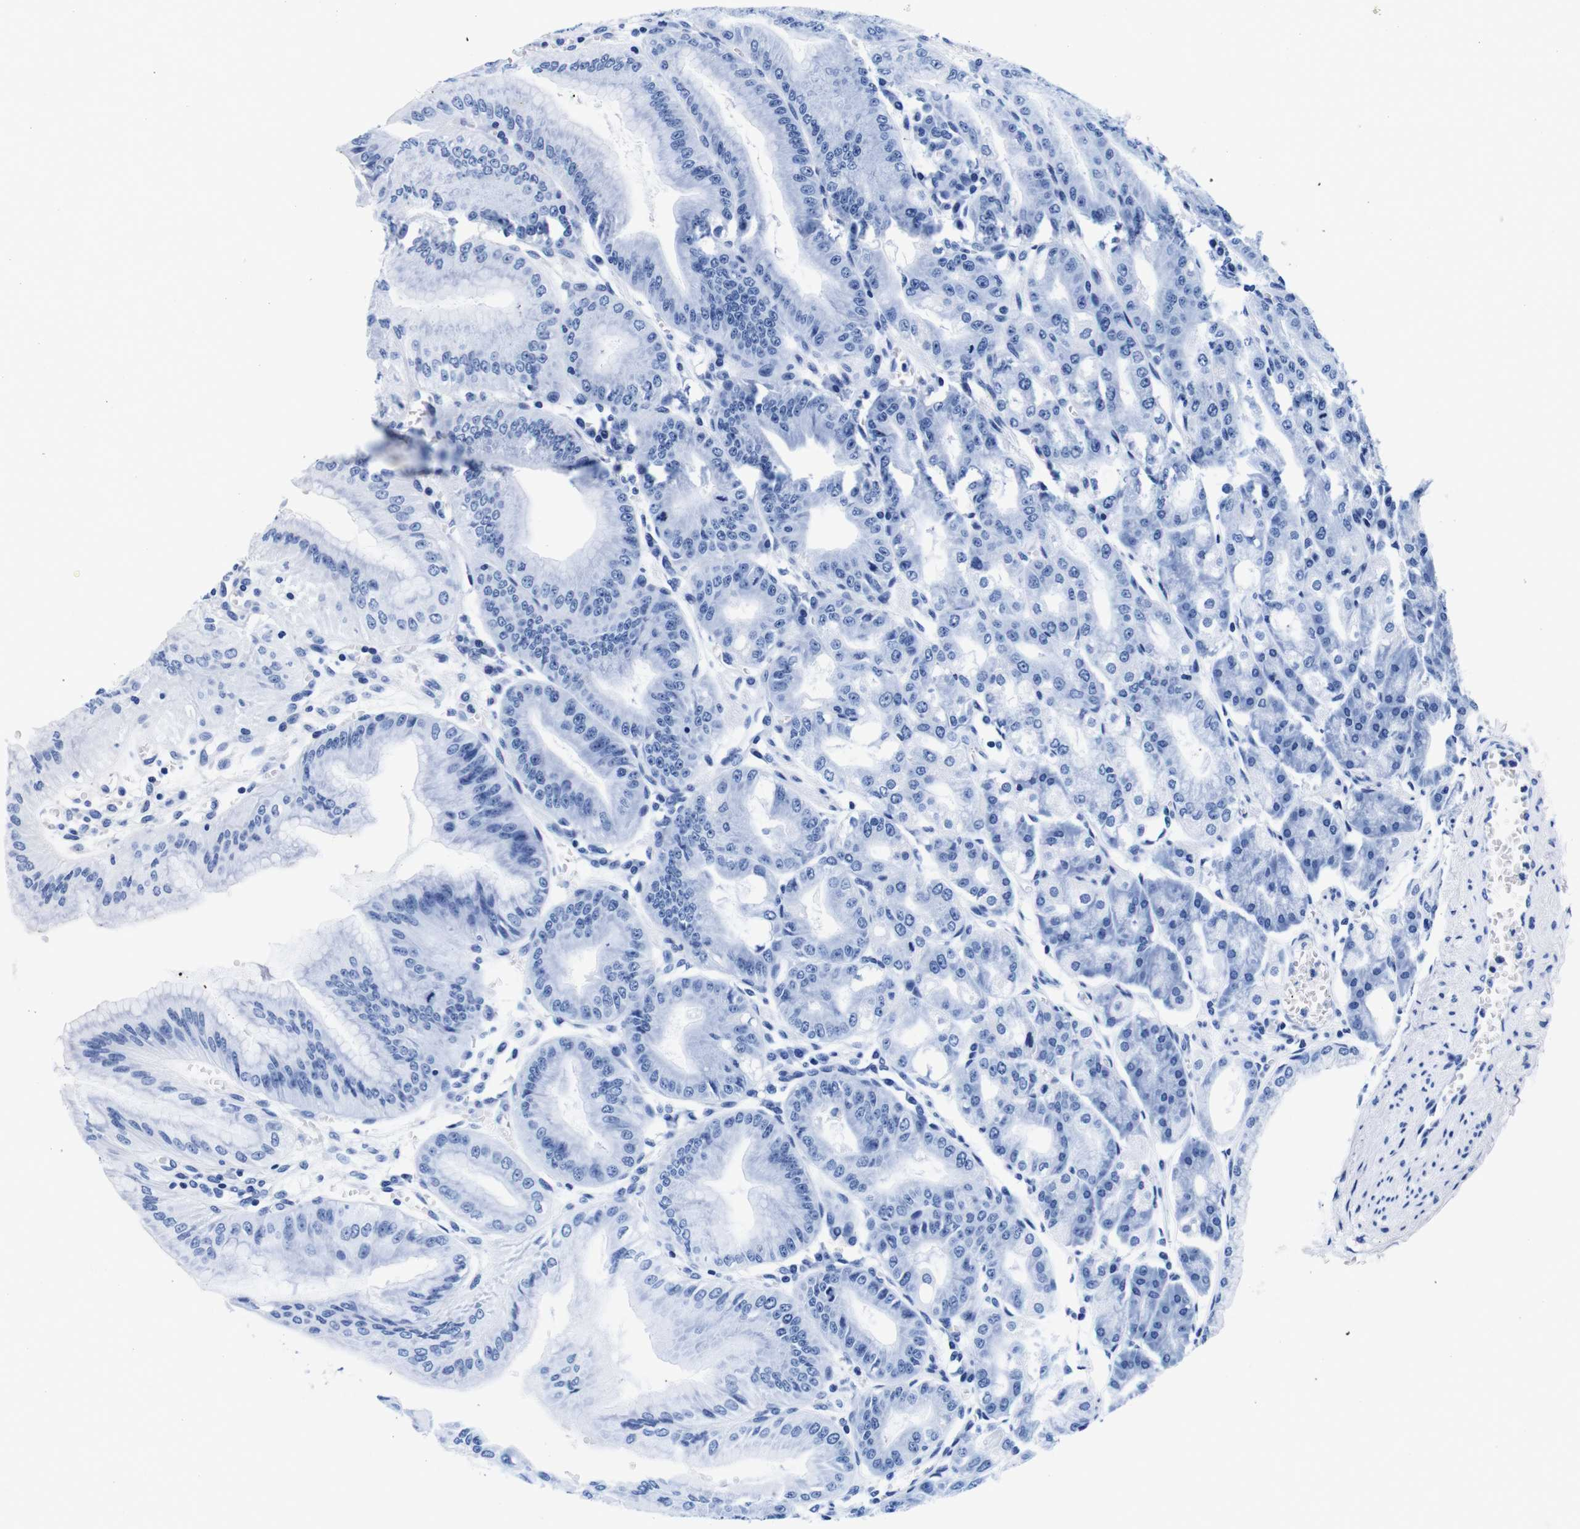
{"staining": {"intensity": "negative", "quantity": "none", "location": "none"}, "tissue": "stomach", "cell_type": "Glandular cells", "image_type": "normal", "snomed": [{"axis": "morphology", "description": "Normal tissue, NOS"}, {"axis": "topography", "description": "Stomach, lower"}], "caption": "Immunohistochemistry (IHC) of benign stomach displays no positivity in glandular cells.", "gene": "ENSG00000248993", "patient": {"sex": "male", "age": 71}}